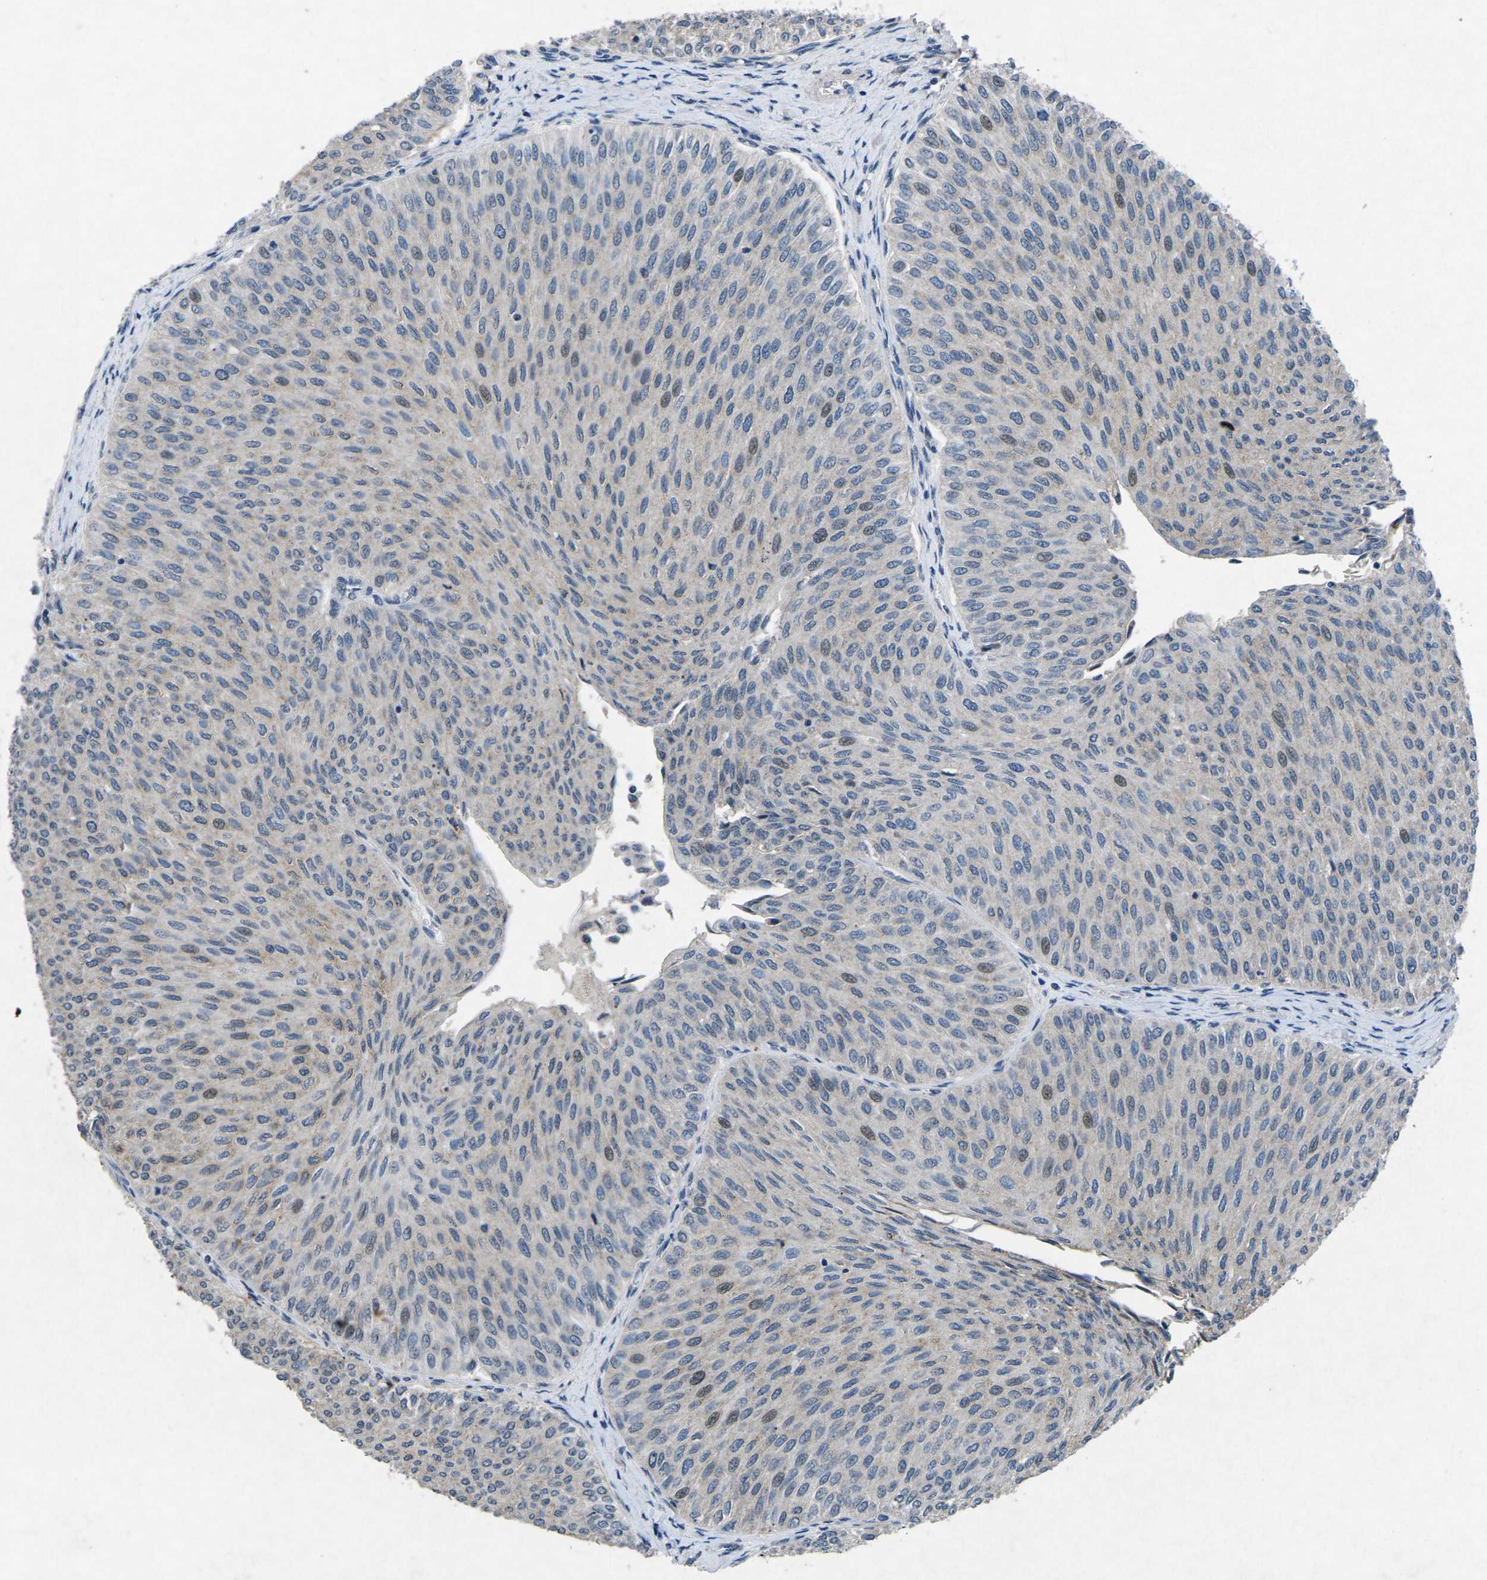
{"staining": {"intensity": "weak", "quantity": "<25%", "location": "nuclear"}, "tissue": "urothelial cancer", "cell_type": "Tumor cells", "image_type": "cancer", "snomed": [{"axis": "morphology", "description": "Urothelial carcinoma, Low grade"}, {"axis": "topography", "description": "Urinary bladder"}], "caption": "An immunohistochemistry image of urothelial cancer is shown. There is no staining in tumor cells of urothelial cancer.", "gene": "PLG", "patient": {"sex": "male", "age": 78}}